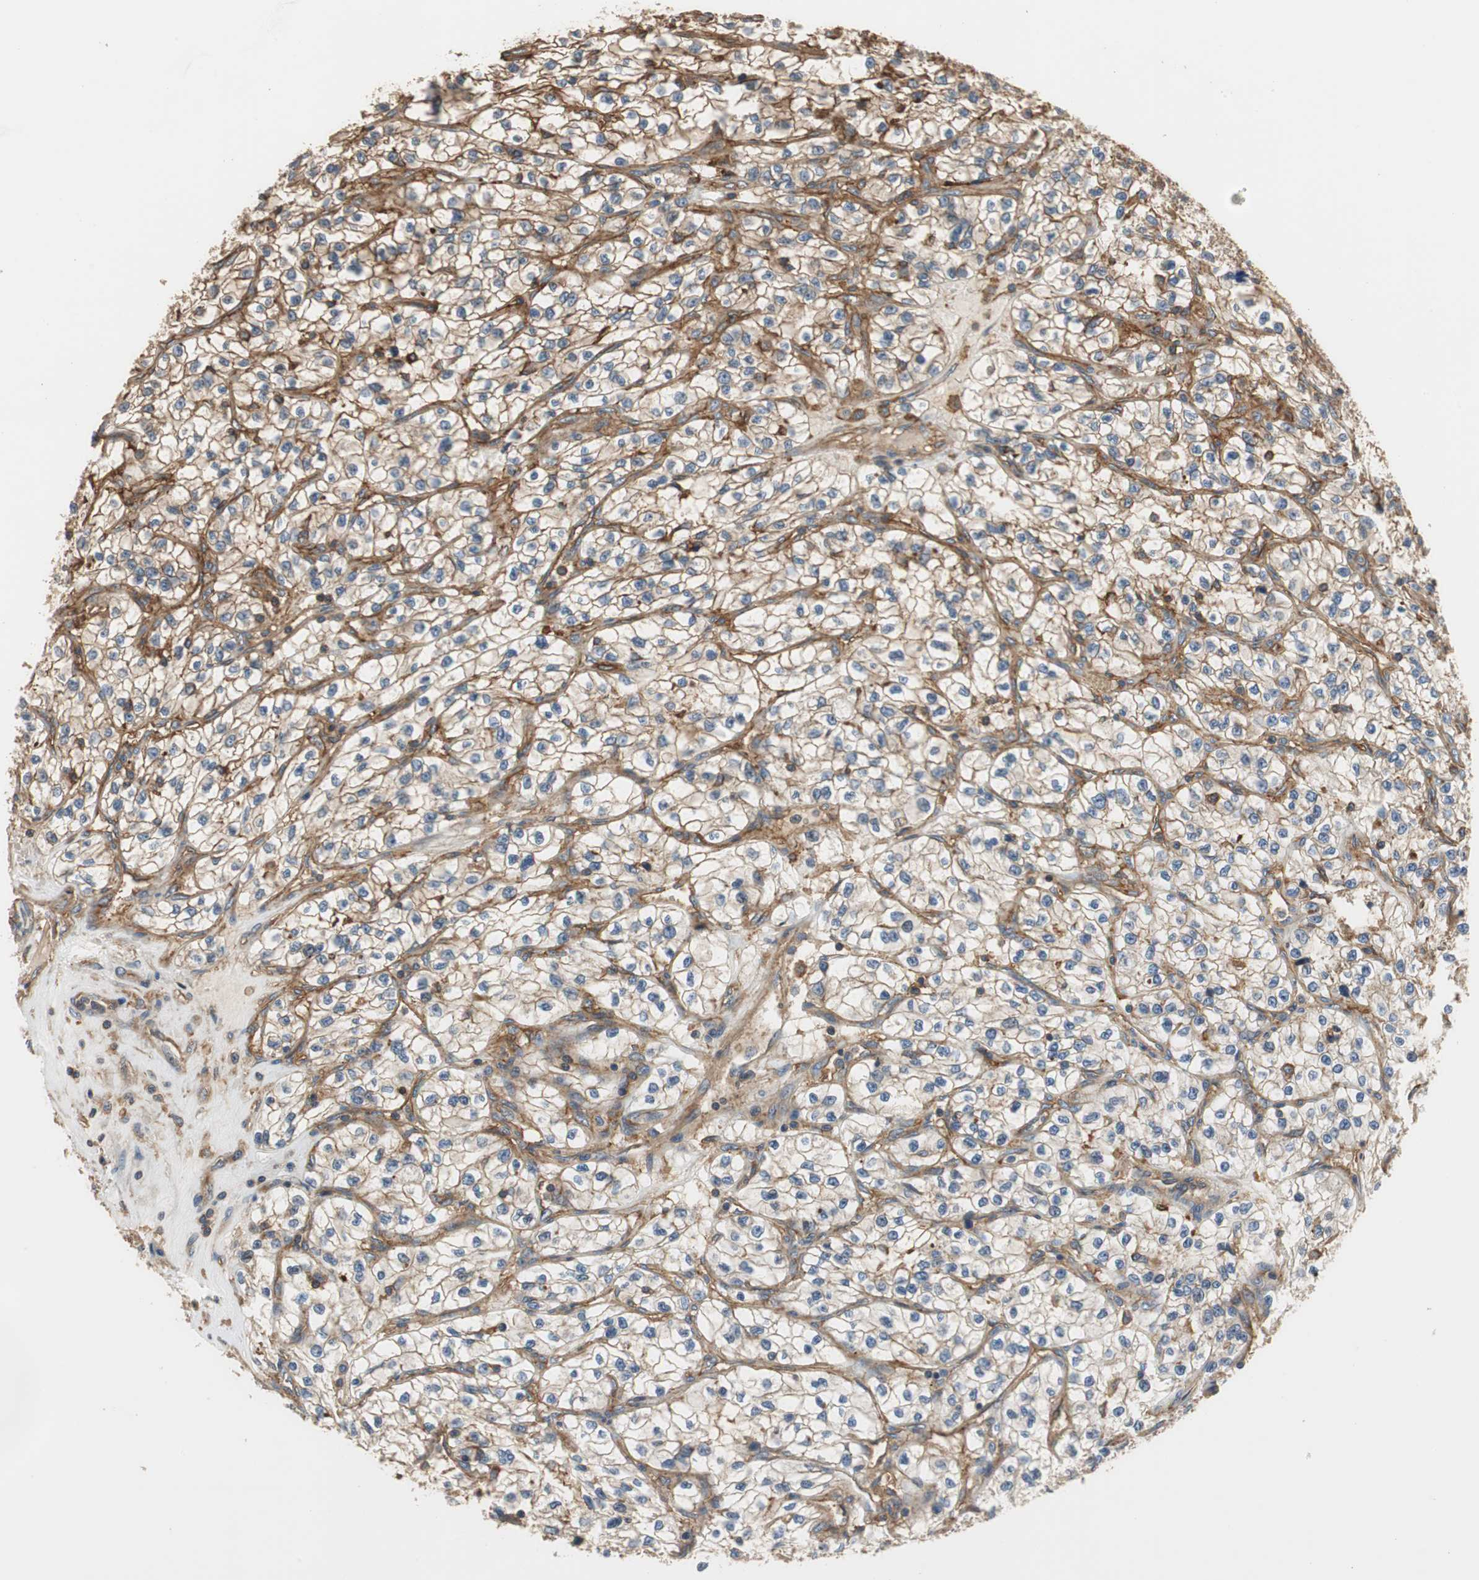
{"staining": {"intensity": "moderate", "quantity": "<25%", "location": "cytoplasmic/membranous"}, "tissue": "renal cancer", "cell_type": "Tumor cells", "image_type": "cancer", "snomed": [{"axis": "morphology", "description": "Adenocarcinoma, NOS"}, {"axis": "topography", "description": "Kidney"}], "caption": "Immunohistochemical staining of human renal cancer (adenocarcinoma) reveals low levels of moderate cytoplasmic/membranous protein positivity in about <25% of tumor cells.", "gene": "IL1RL1", "patient": {"sex": "female", "age": 57}}